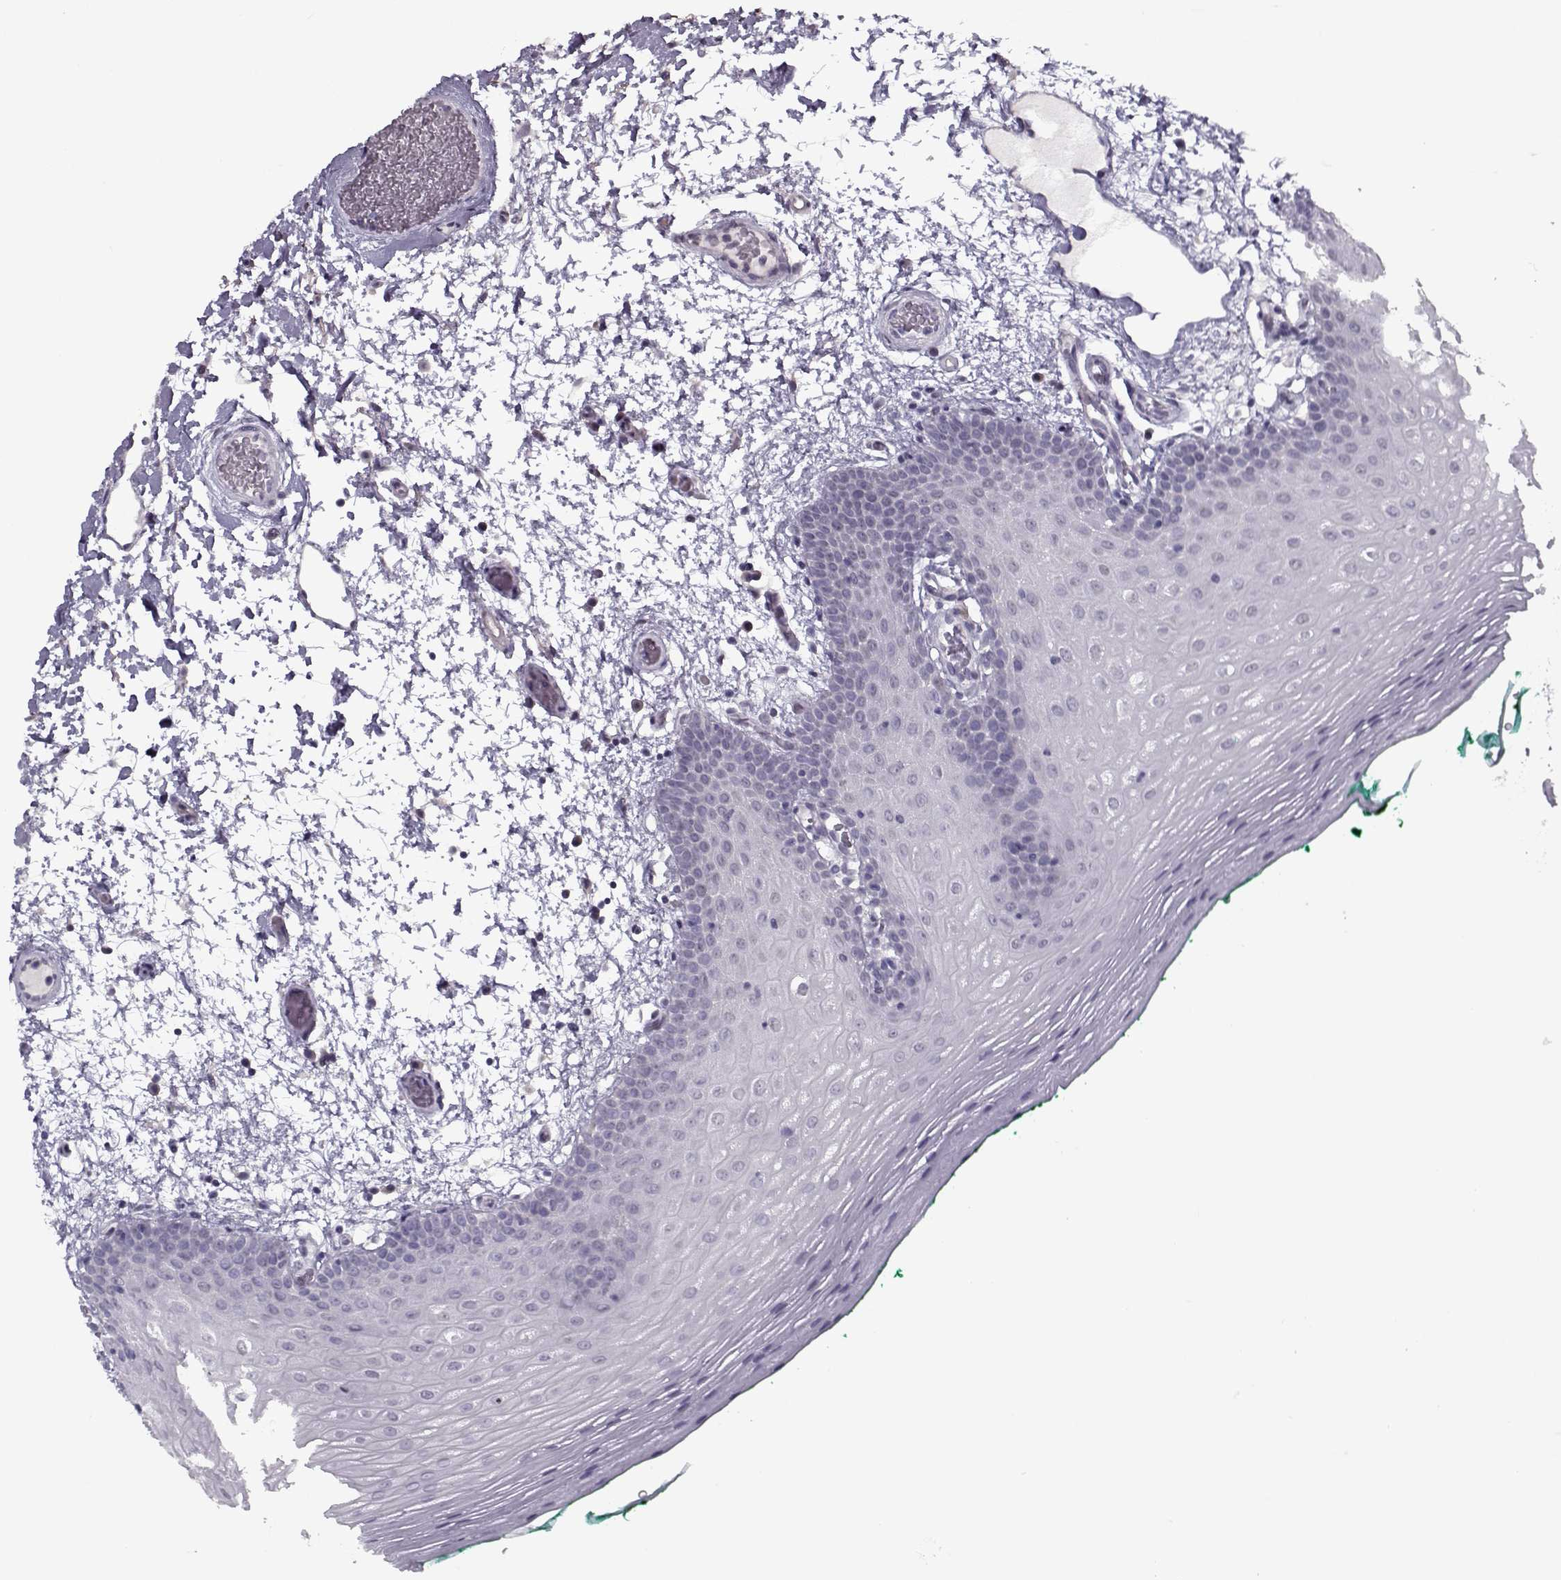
{"staining": {"intensity": "negative", "quantity": "none", "location": "none"}, "tissue": "oral mucosa", "cell_type": "Squamous epithelial cells", "image_type": "normal", "snomed": [{"axis": "morphology", "description": "Normal tissue, NOS"}, {"axis": "morphology", "description": "Squamous cell carcinoma, NOS"}, {"axis": "topography", "description": "Oral tissue"}, {"axis": "topography", "description": "Head-Neck"}], "caption": "The photomicrograph demonstrates no staining of squamous epithelial cells in unremarkable oral mucosa. Nuclei are stained in blue.", "gene": "SEC16B", "patient": {"sex": "male", "age": 78}}